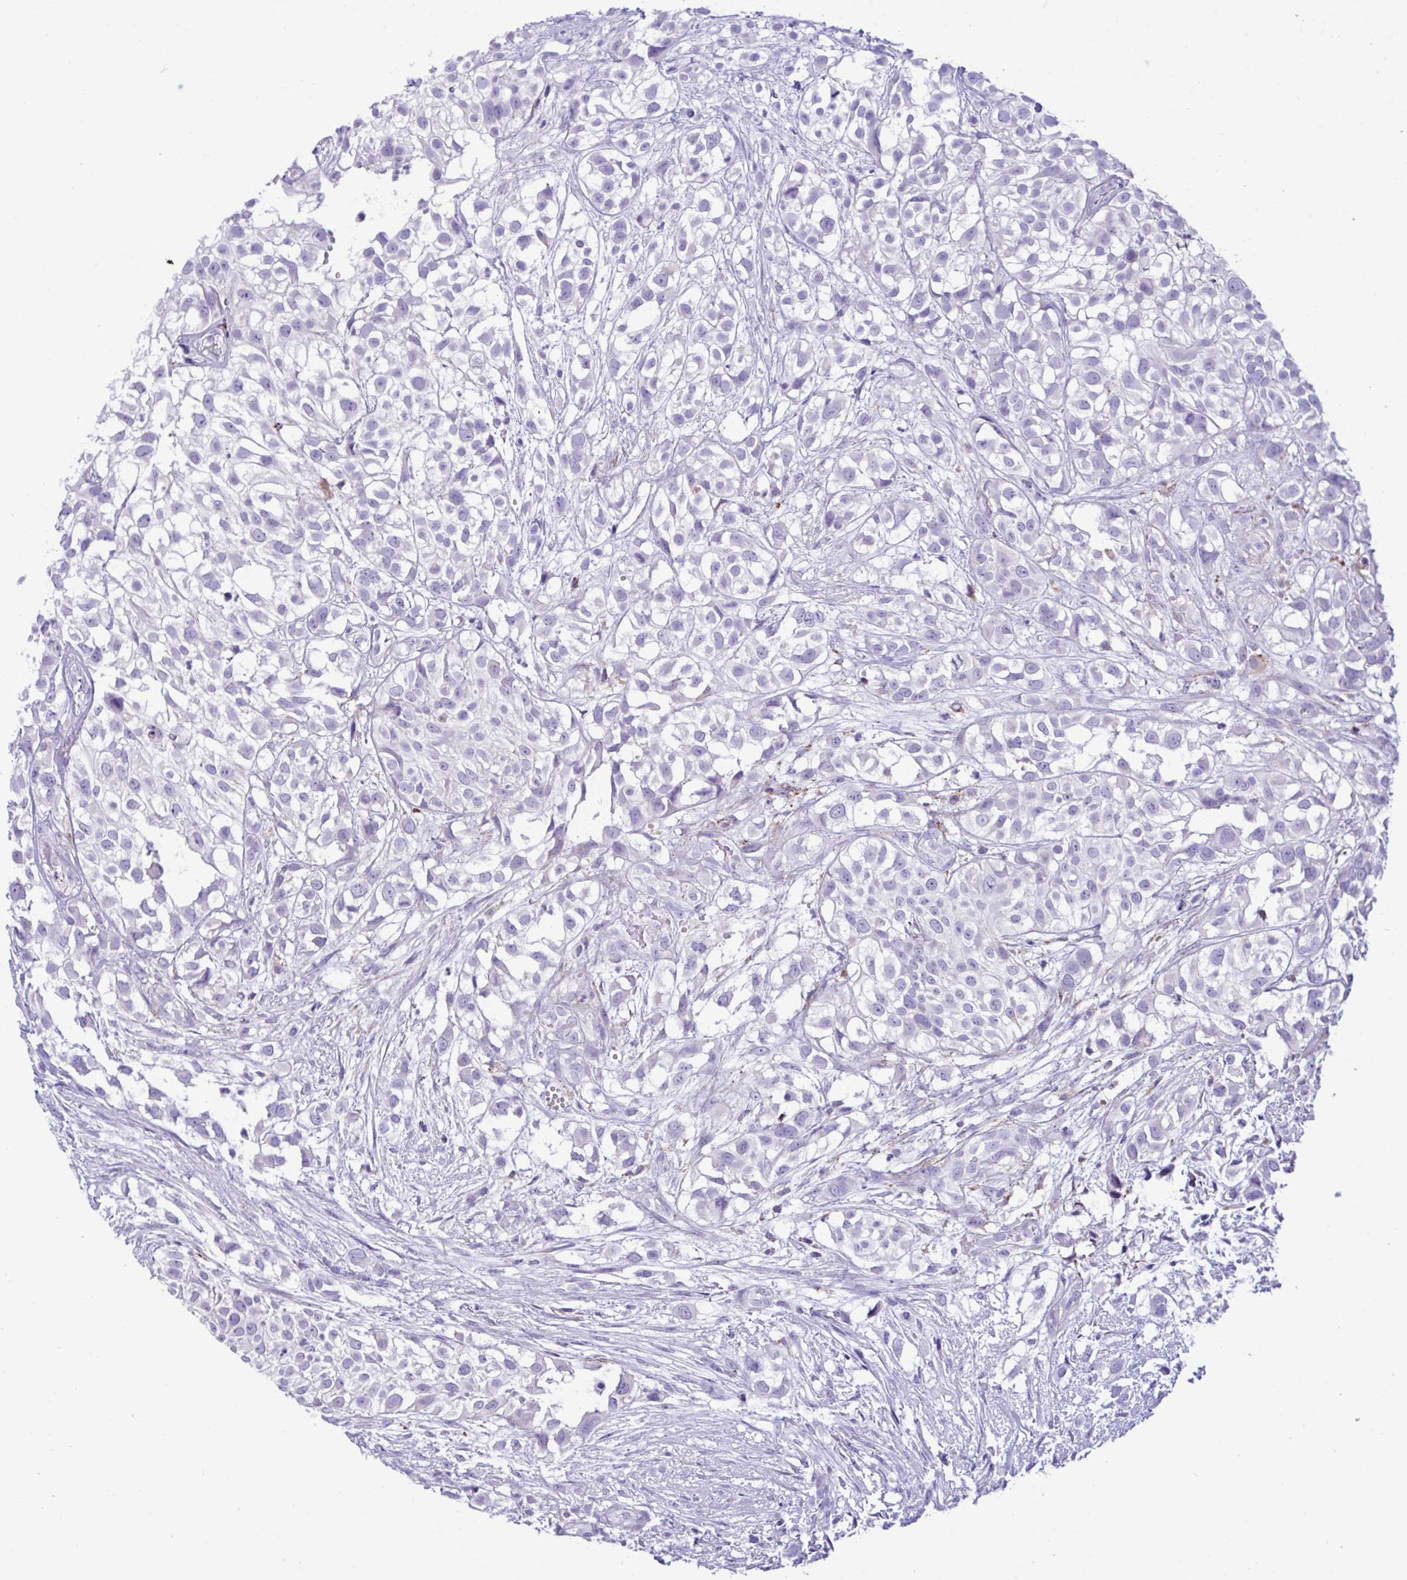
{"staining": {"intensity": "negative", "quantity": "none", "location": "none"}, "tissue": "urothelial cancer", "cell_type": "Tumor cells", "image_type": "cancer", "snomed": [{"axis": "morphology", "description": "Urothelial carcinoma, High grade"}, {"axis": "topography", "description": "Urinary bladder"}], "caption": "Urothelial carcinoma (high-grade) was stained to show a protein in brown. There is no significant positivity in tumor cells.", "gene": "XCL1", "patient": {"sex": "male", "age": 56}}